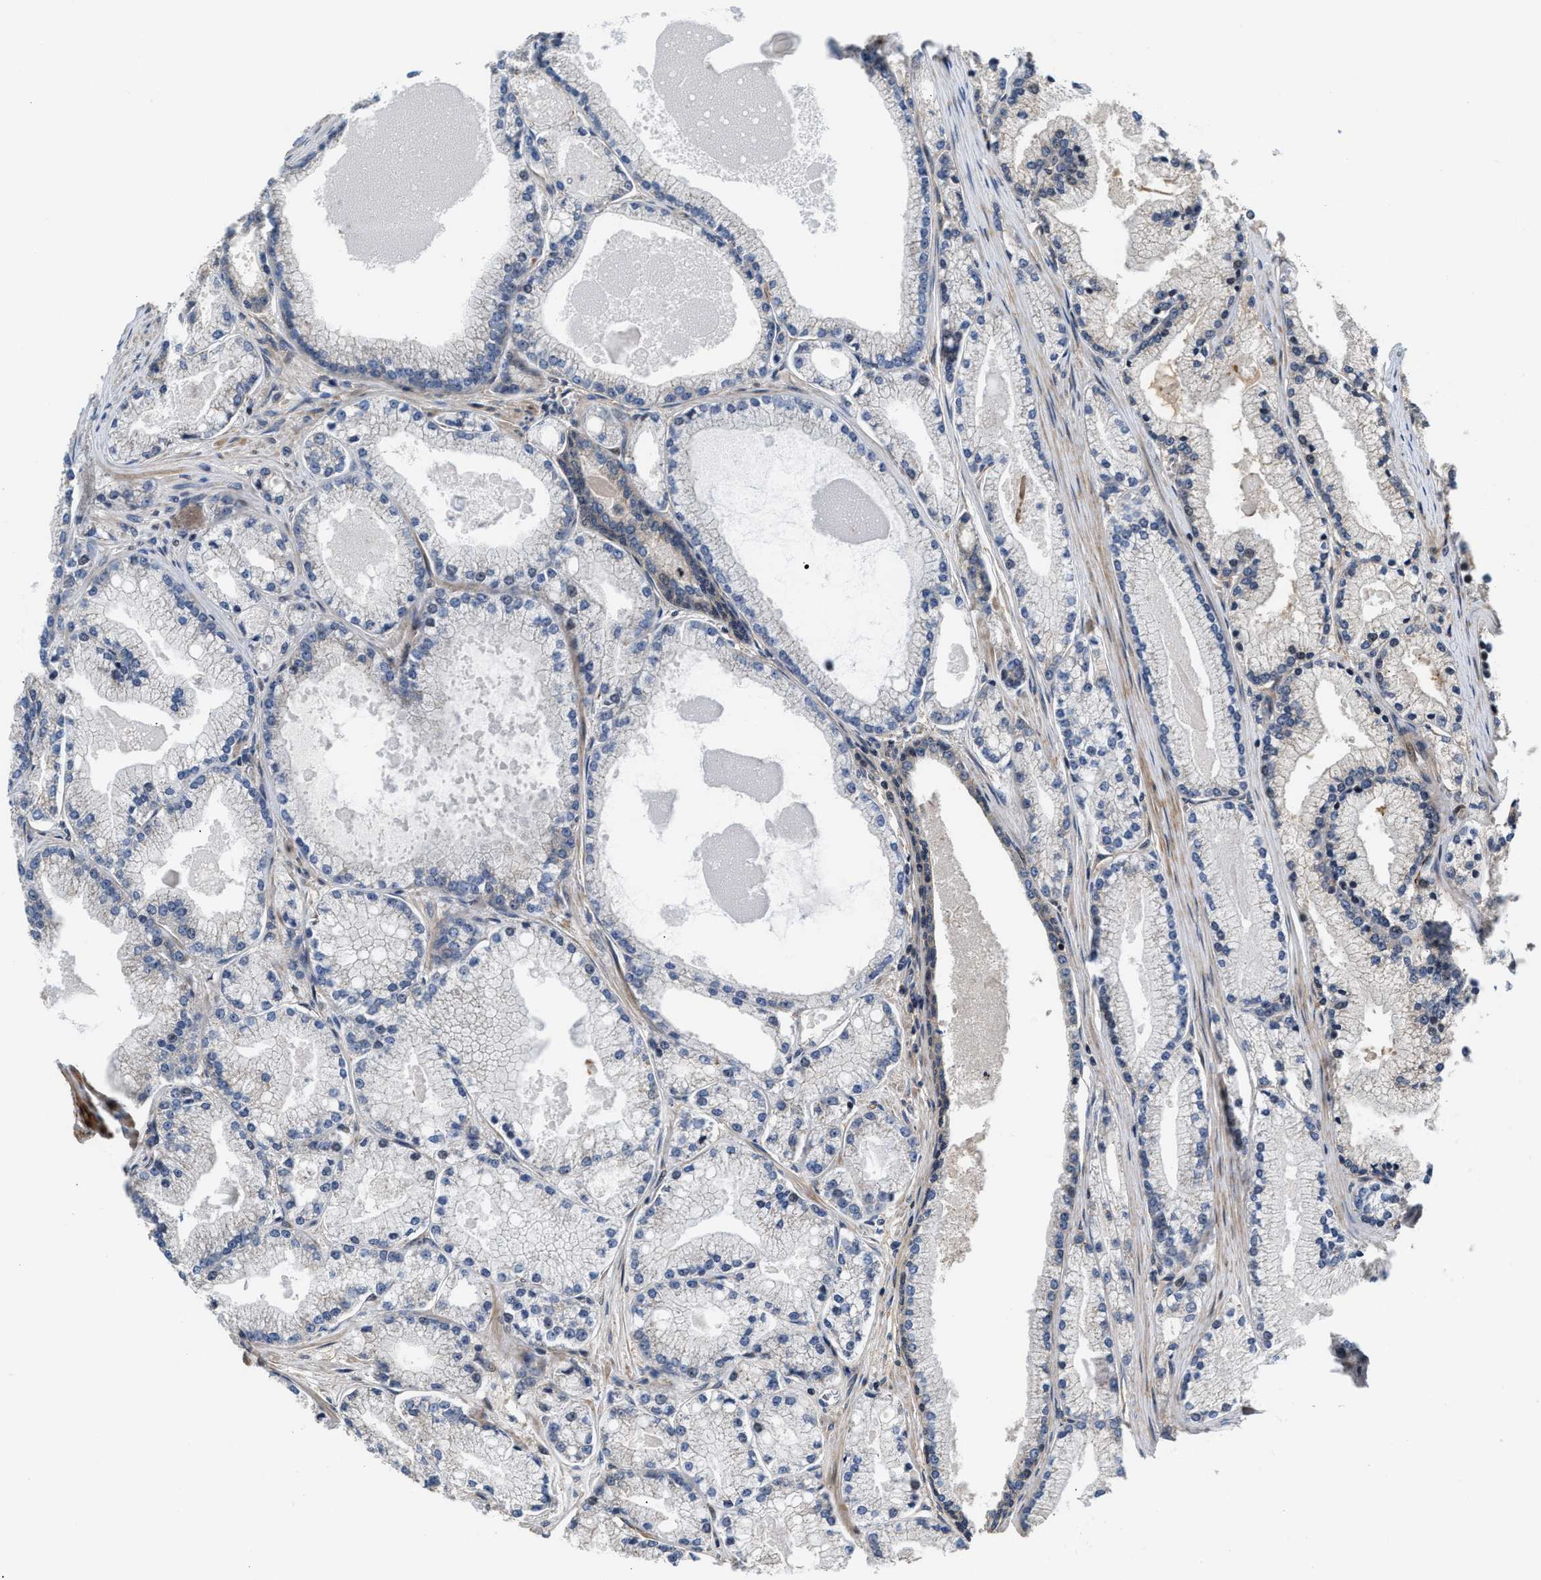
{"staining": {"intensity": "moderate", "quantity": "25%-75%", "location": "cytoplasmic/membranous"}, "tissue": "prostate cancer", "cell_type": "Tumor cells", "image_type": "cancer", "snomed": [{"axis": "morphology", "description": "Adenocarcinoma, High grade"}, {"axis": "topography", "description": "Prostate"}], "caption": "High-magnification brightfield microscopy of prostate high-grade adenocarcinoma stained with DAB (brown) and counterstained with hematoxylin (blue). tumor cells exhibit moderate cytoplasmic/membranous expression is present in approximately25%-75% of cells. (Stains: DAB in brown, nuclei in blue, Microscopy: brightfield microscopy at high magnification).", "gene": "ALDH3A2", "patient": {"sex": "male", "age": 71}}